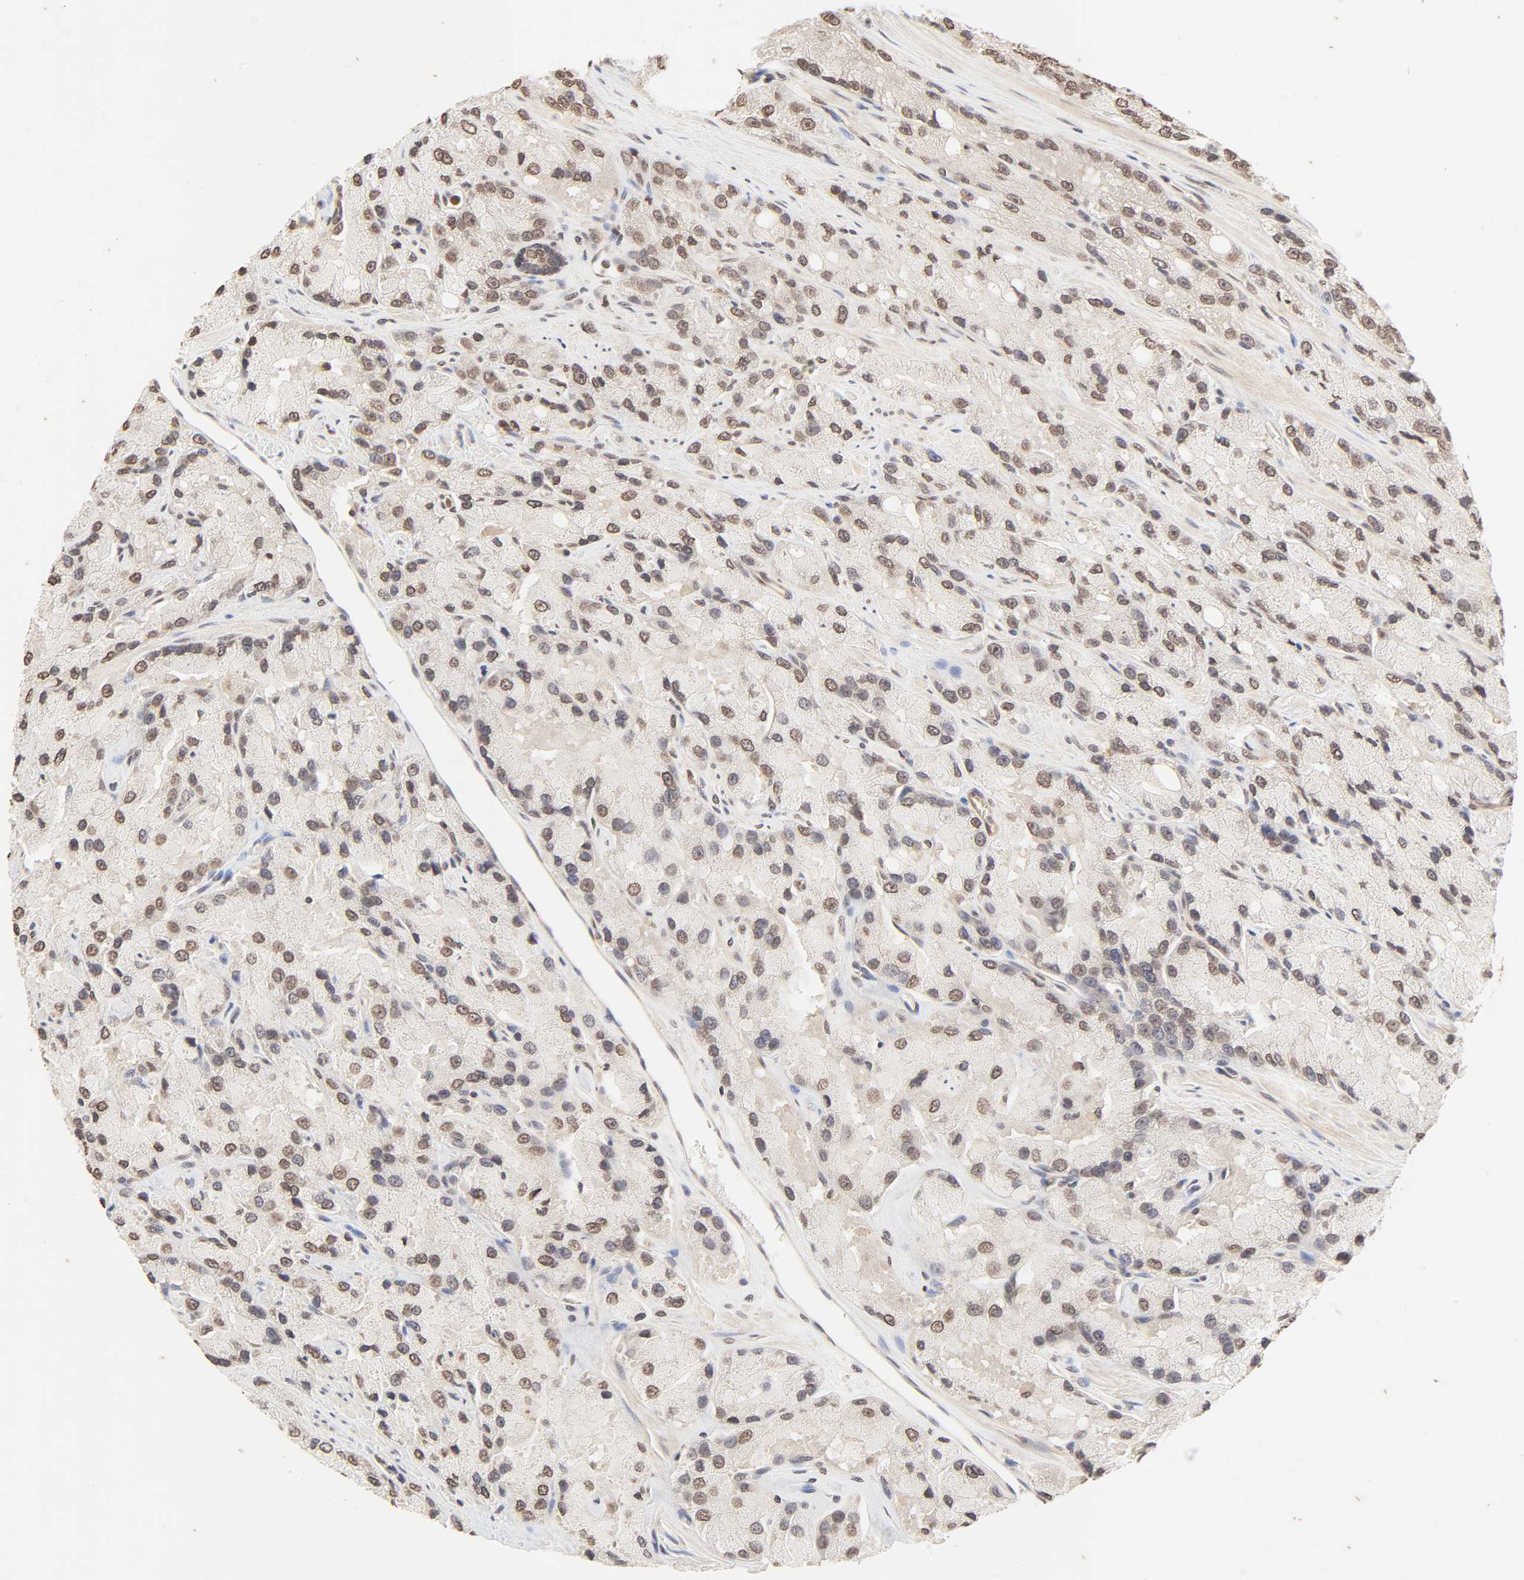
{"staining": {"intensity": "moderate", "quantity": "25%-75%", "location": "cytoplasmic/membranous,nuclear"}, "tissue": "prostate cancer", "cell_type": "Tumor cells", "image_type": "cancer", "snomed": [{"axis": "morphology", "description": "Adenocarcinoma, High grade"}, {"axis": "topography", "description": "Prostate"}], "caption": "Prostate adenocarcinoma (high-grade) tissue demonstrates moderate cytoplasmic/membranous and nuclear staining in approximately 25%-75% of tumor cells The protein of interest is stained brown, and the nuclei are stained in blue (DAB (3,3'-diaminobenzidine) IHC with brightfield microscopy, high magnification).", "gene": "TBL1X", "patient": {"sex": "male", "age": 58}}